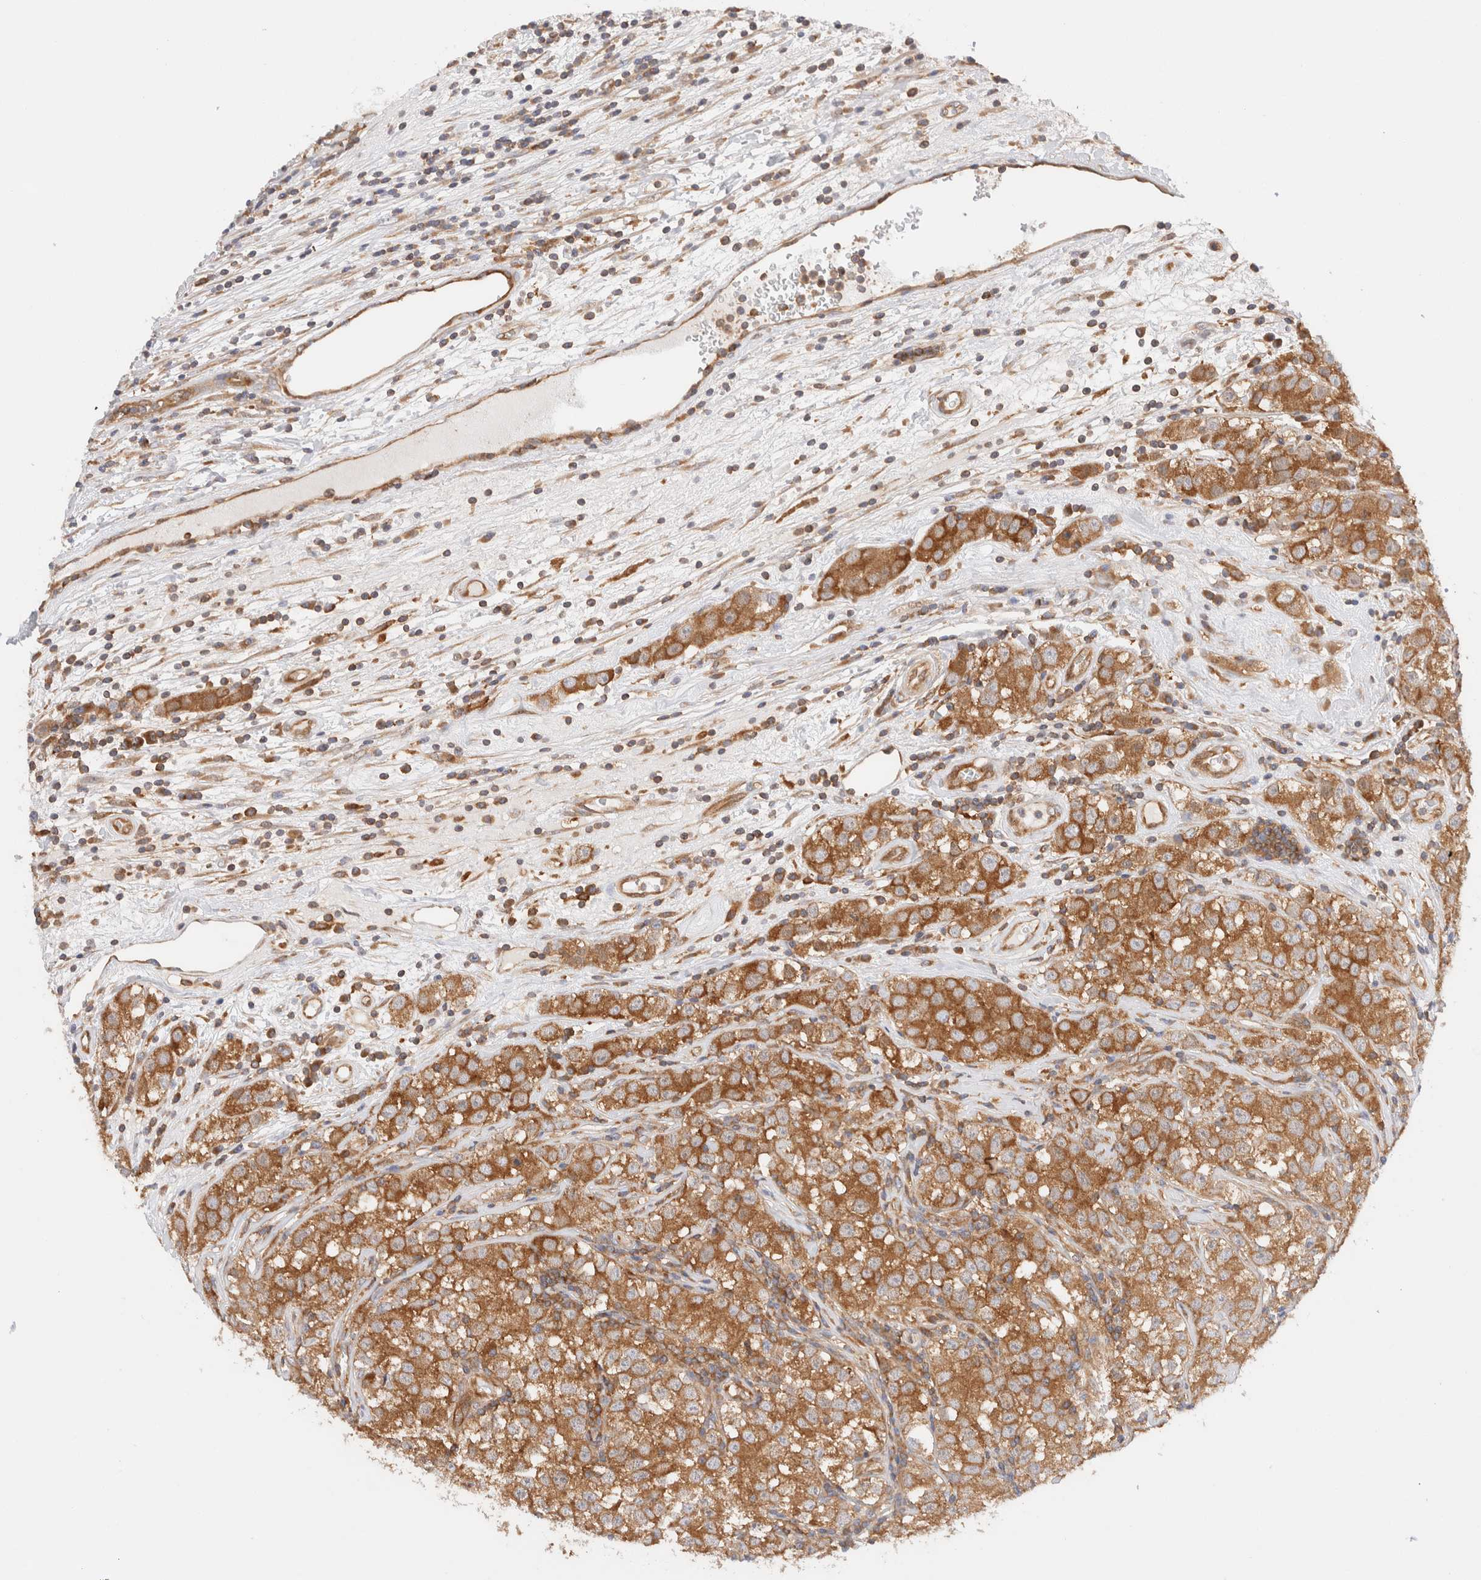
{"staining": {"intensity": "strong", "quantity": "25%-75%", "location": "cytoplasmic/membranous"}, "tissue": "testis cancer", "cell_type": "Tumor cells", "image_type": "cancer", "snomed": [{"axis": "morphology", "description": "Seminoma, NOS"}, {"axis": "morphology", "description": "Carcinoma, Embryonal, NOS"}, {"axis": "topography", "description": "Testis"}], "caption": "Tumor cells show high levels of strong cytoplasmic/membranous staining in about 25%-75% of cells in embryonal carcinoma (testis).", "gene": "RABEP1", "patient": {"sex": "male", "age": 43}}